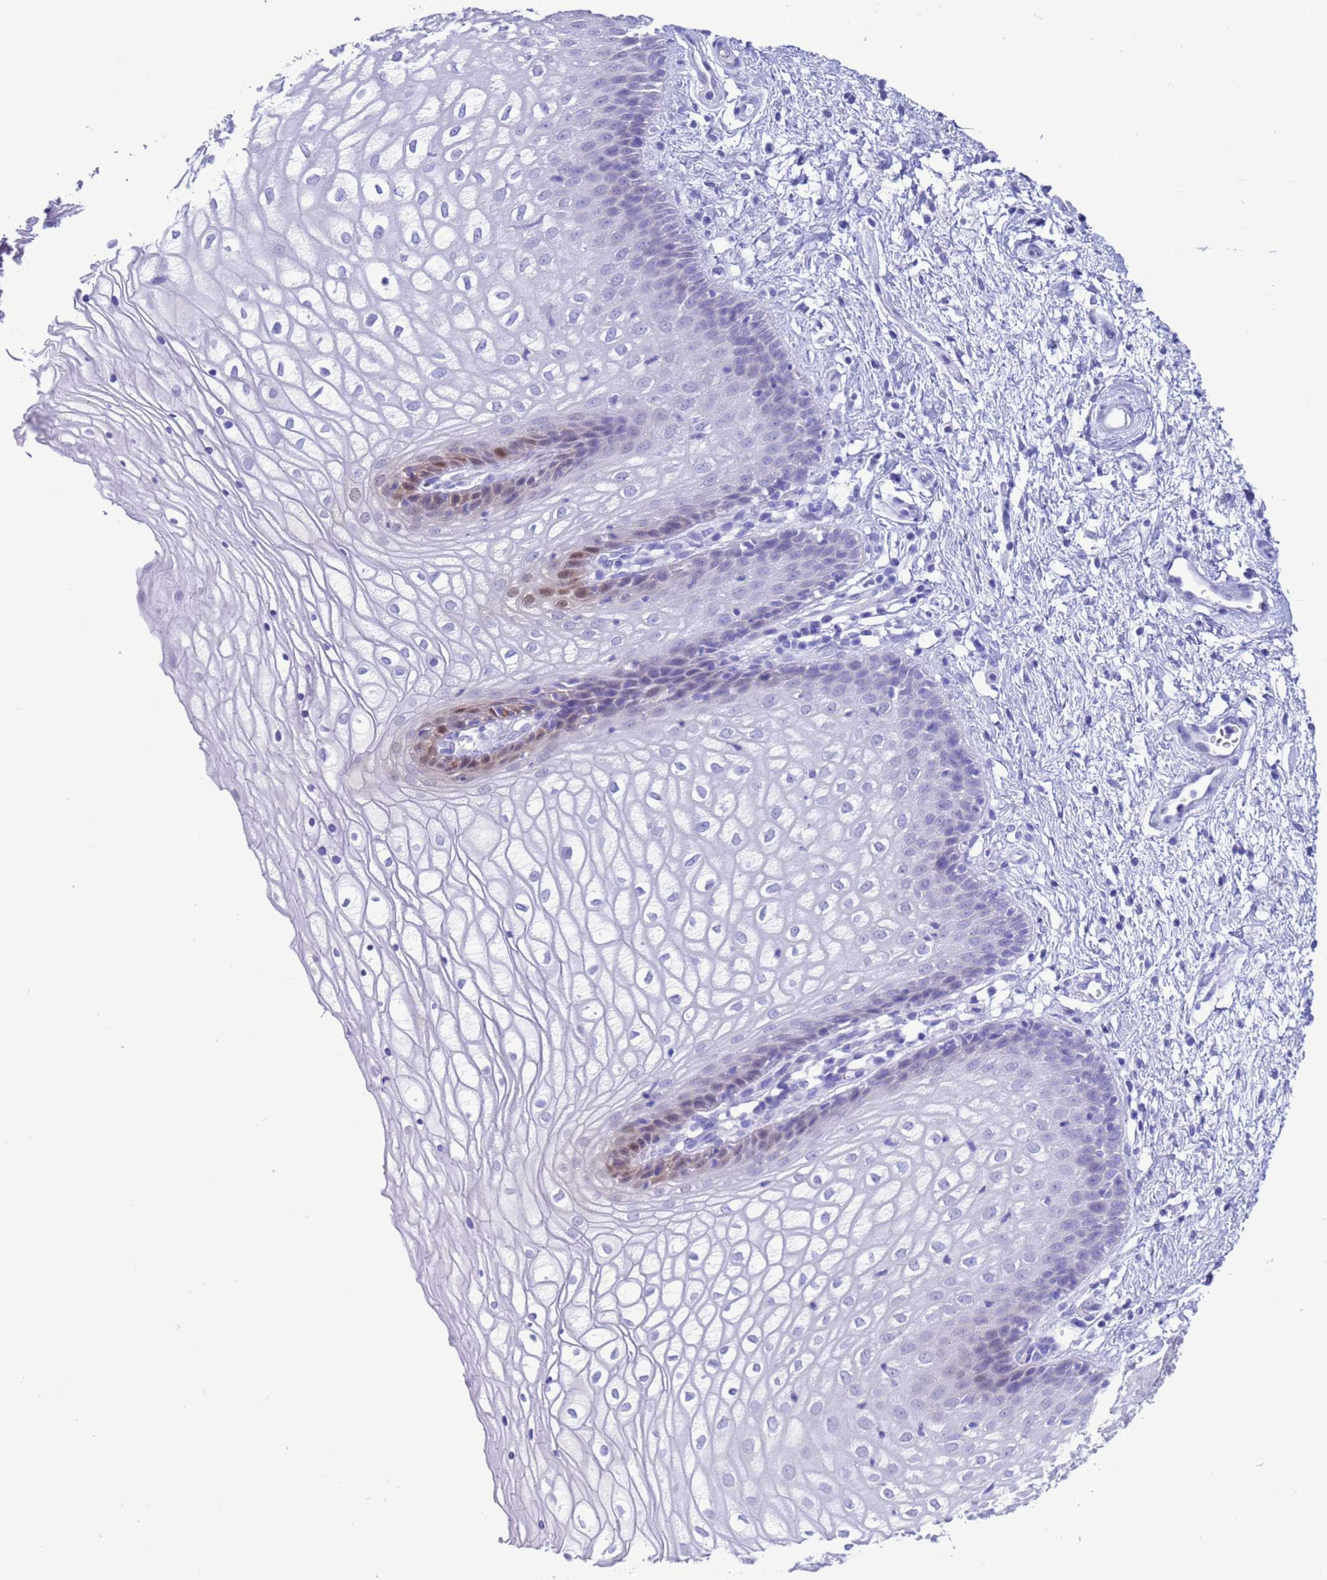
{"staining": {"intensity": "negative", "quantity": "none", "location": "none"}, "tissue": "vagina", "cell_type": "Squamous epithelial cells", "image_type": "normal", "snomed": [{"axis": "morphology", "description": "Normal tissue, NOS"}, {"axis": "topography", "description": "Vagina"}], "caption": "Protein analysis of unremarkable vagina shows no significant positivity in squamous epithelial cells. (Brightfield microscopy of DAB (3,3'-diaminobenzidine) IHC at high magnification).", "gene": "GSTM1", "patient": {"sex": "female", "age": 34}}